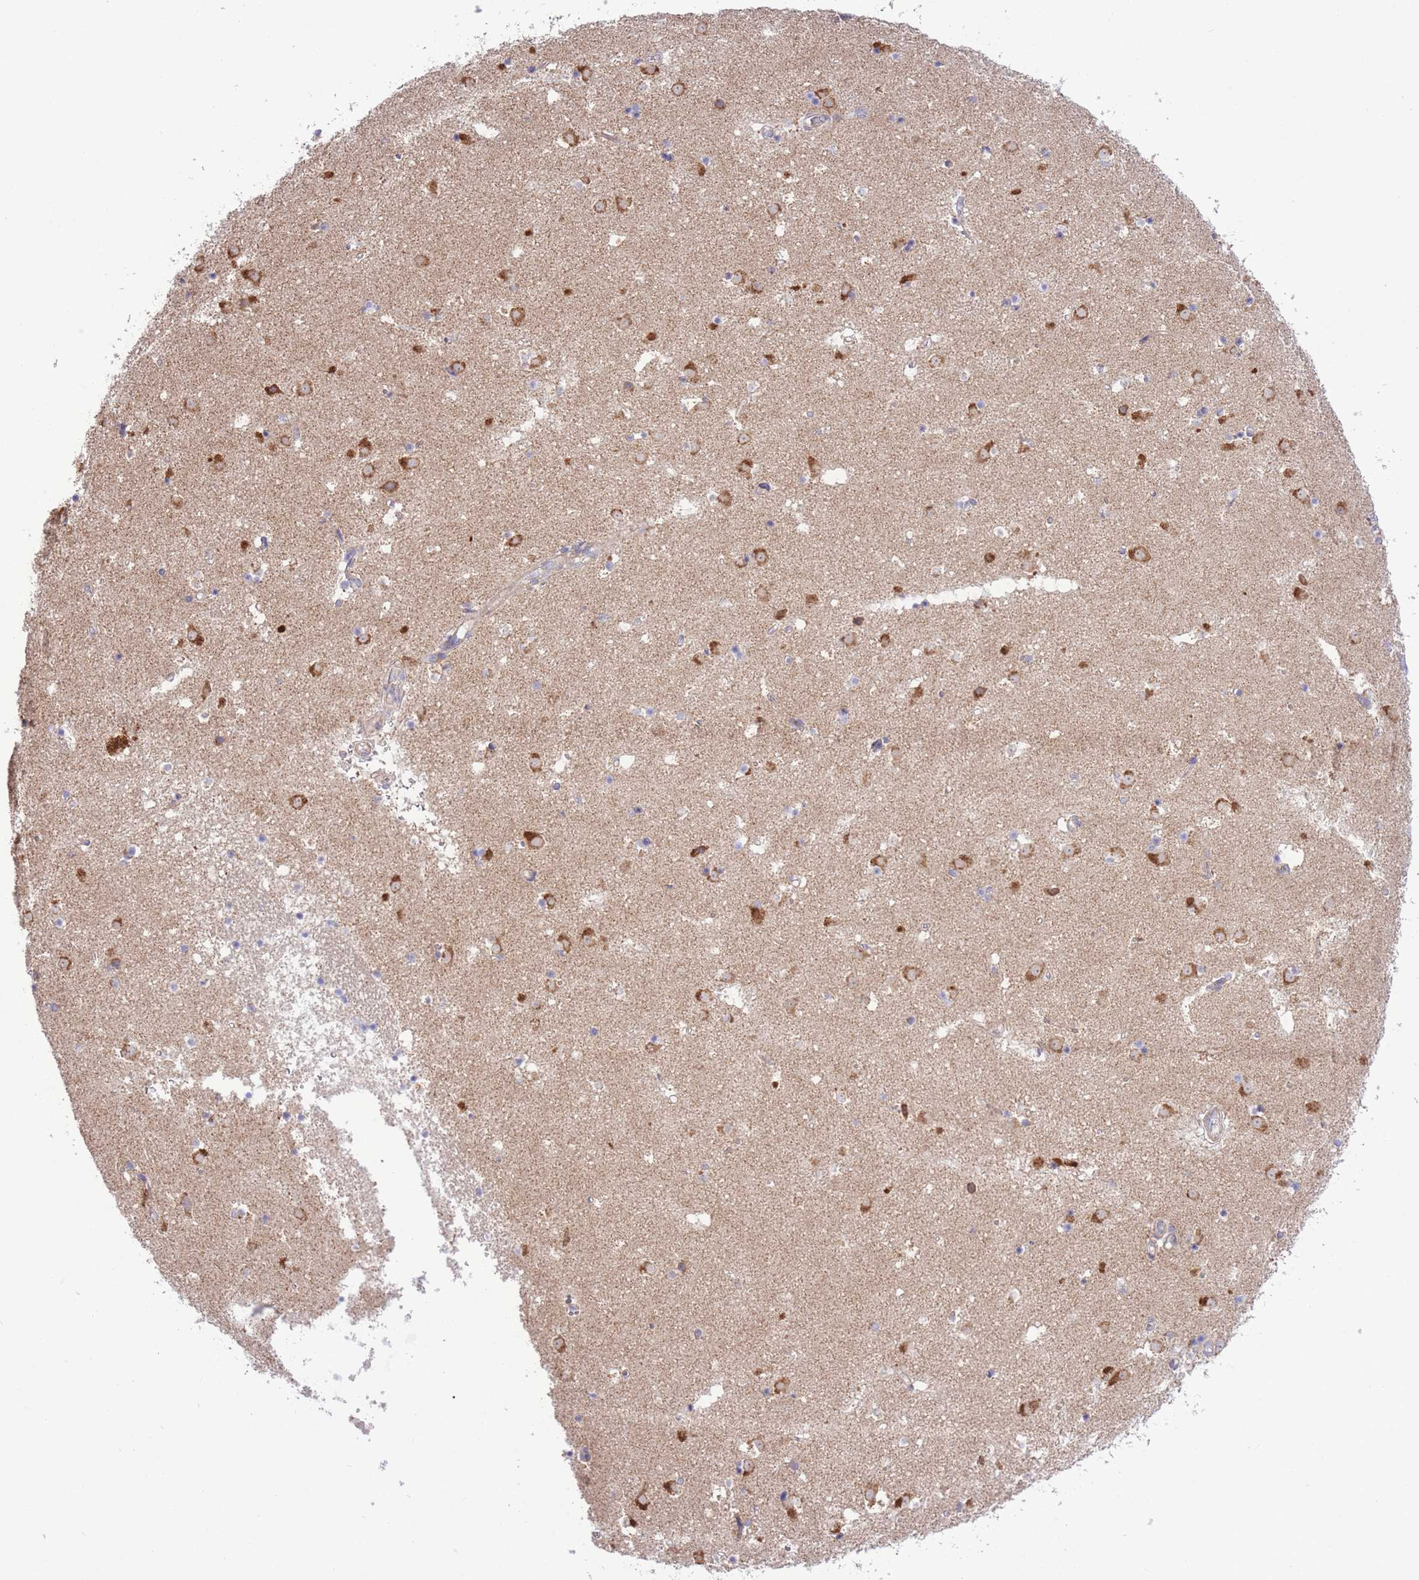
{"staining": {"intensity": "negative", "quantity": "none", "location": "none"}, "tissue": "caudate", "cell_type": "Glial cells", "image_type": "normal", "snomed": [{"axis": "morphology", "description": "Normal tissue, NOS"}, {"axis": "topography", "description": "Lateral ventricle wall"}], "caption": "A photomicrograph of caudate stained for a protein reveals no brown staining in glial cells.", "gene": "ATP13A2", "patient": {"sex": "male", "age": 25}}